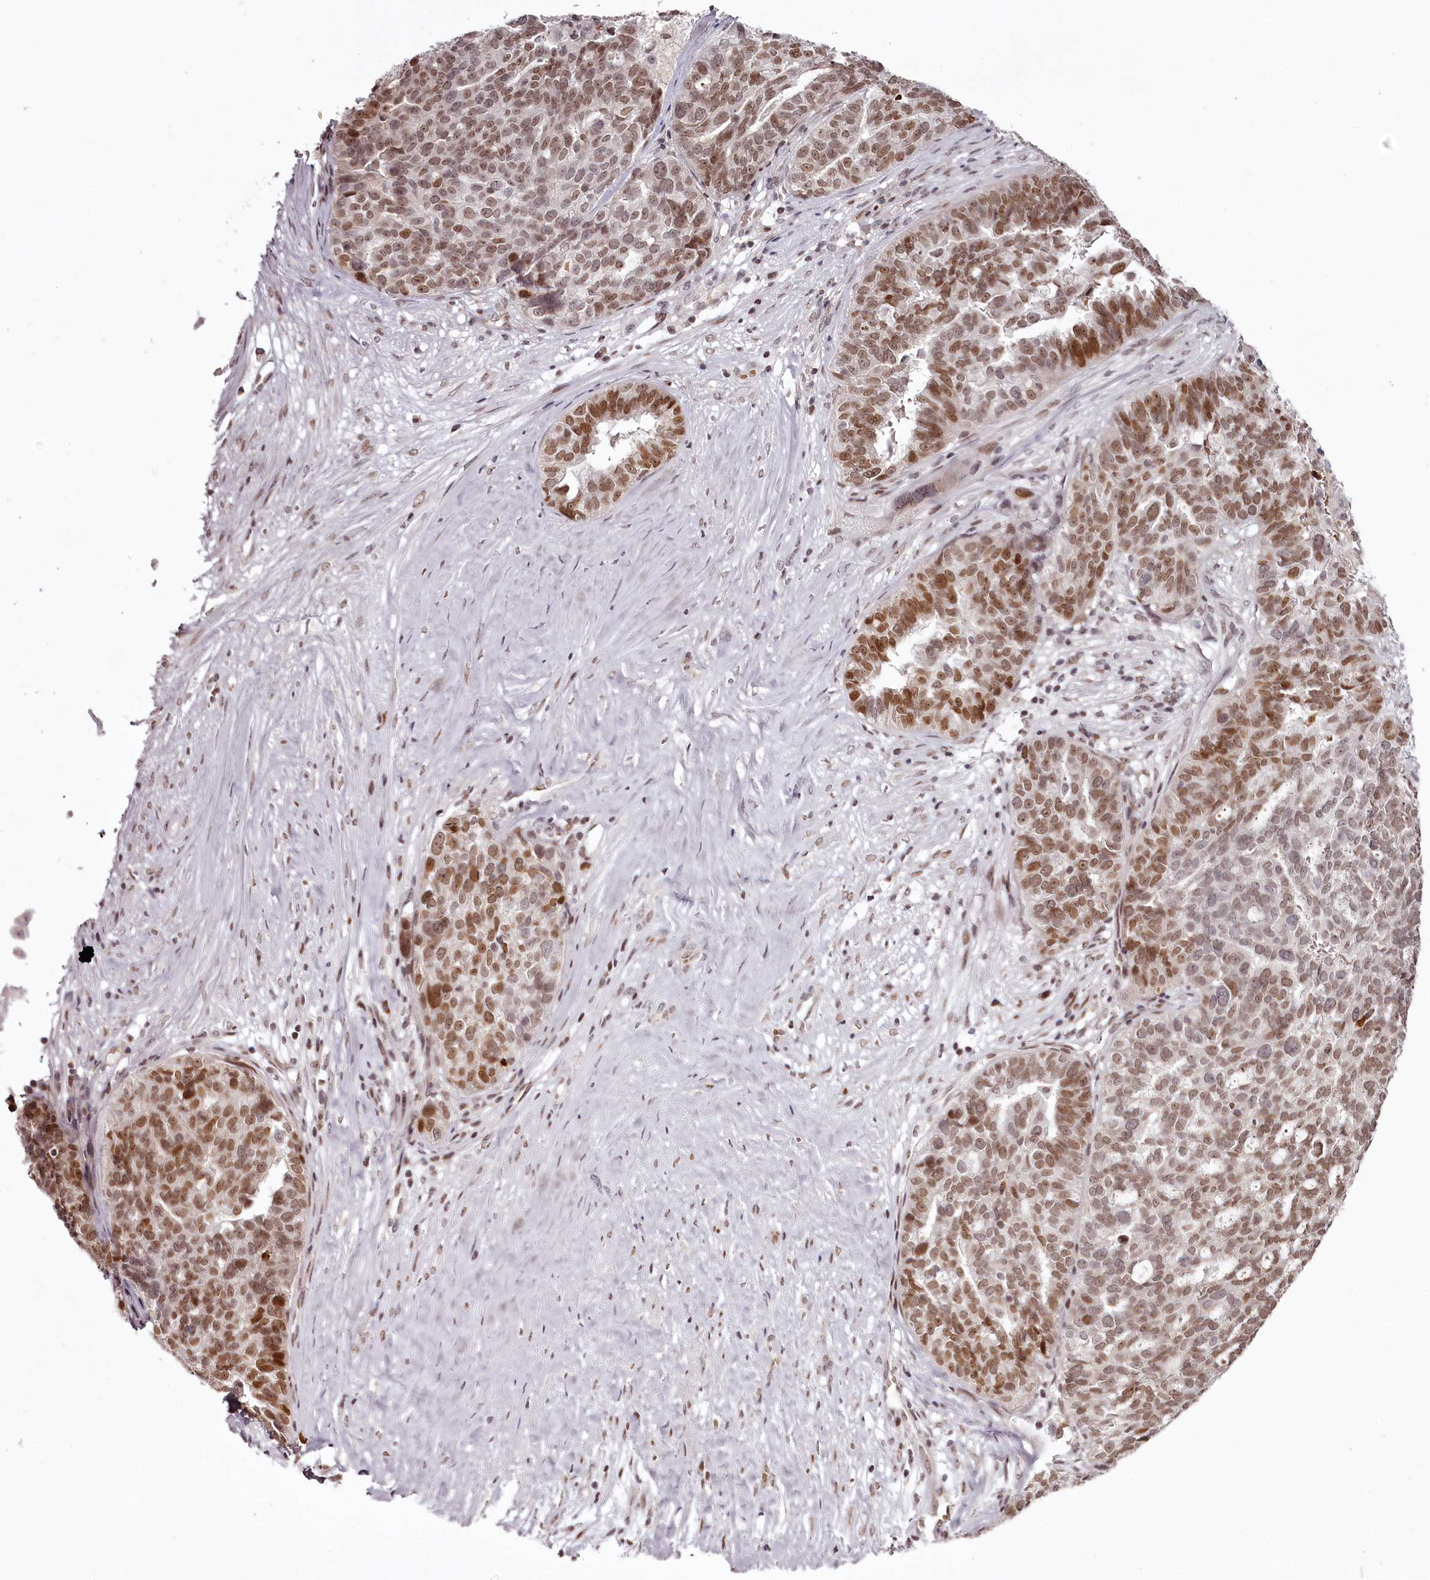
{"staining": {"intensity": "moderate", "quantity": ">75%", "location": "nuclear"}, "tissue": "ovarian cancer", "cell_type": "Tumor cells", "image_type": "cancer", "snomed": [{"axis": "morphology", "description": "Cystadenocarcinoma, serous, NOS"}, {"axis": "topography", "description": "Ovary"}], "caption": "Serous cystadenocarcinoma (ovarian) stained for a protein (brown) reveals moderate nuclear positive positivity in about >75% of tumor cells.", "gene": "THYN1", "patient": {"sex": "female", "age": 59}}